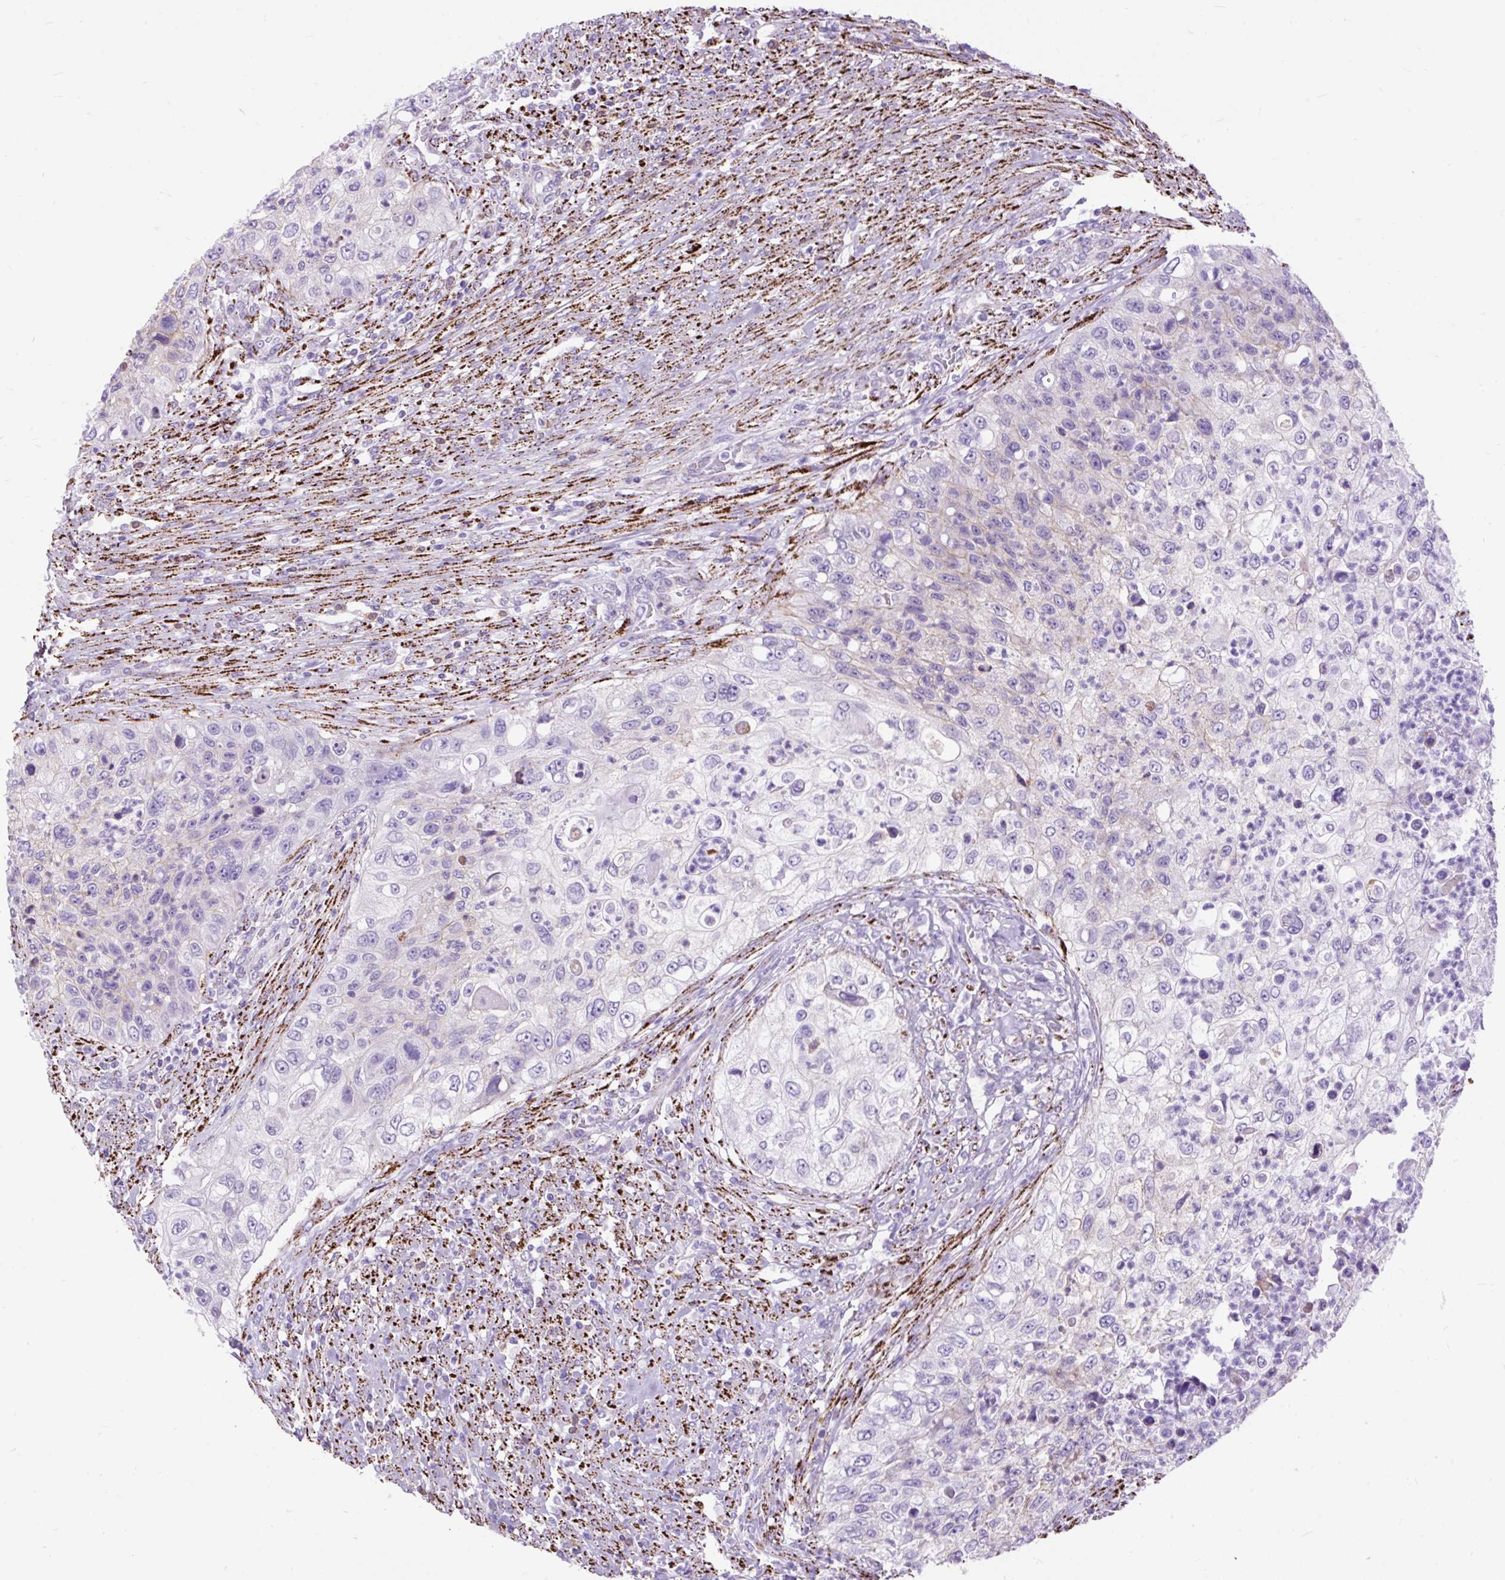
{"staining": {"intensity": "negative", "quantity": "none", "location": "none"}, "tissue": "urothelial cancer", "cell_type": "Tumor cells", "image_type": "cancer", "snomed": [{"axis": "morphology", "description": "Urothelial carcinoma, High grade"}, {"axis": "topography", "description": "Urinary bladder"}], "caption": "Tumor cells are negative for brown protein staining in urothelial cancer.", "gene": "ZNF256", "patient": {"sex": "female", "age": 60}}